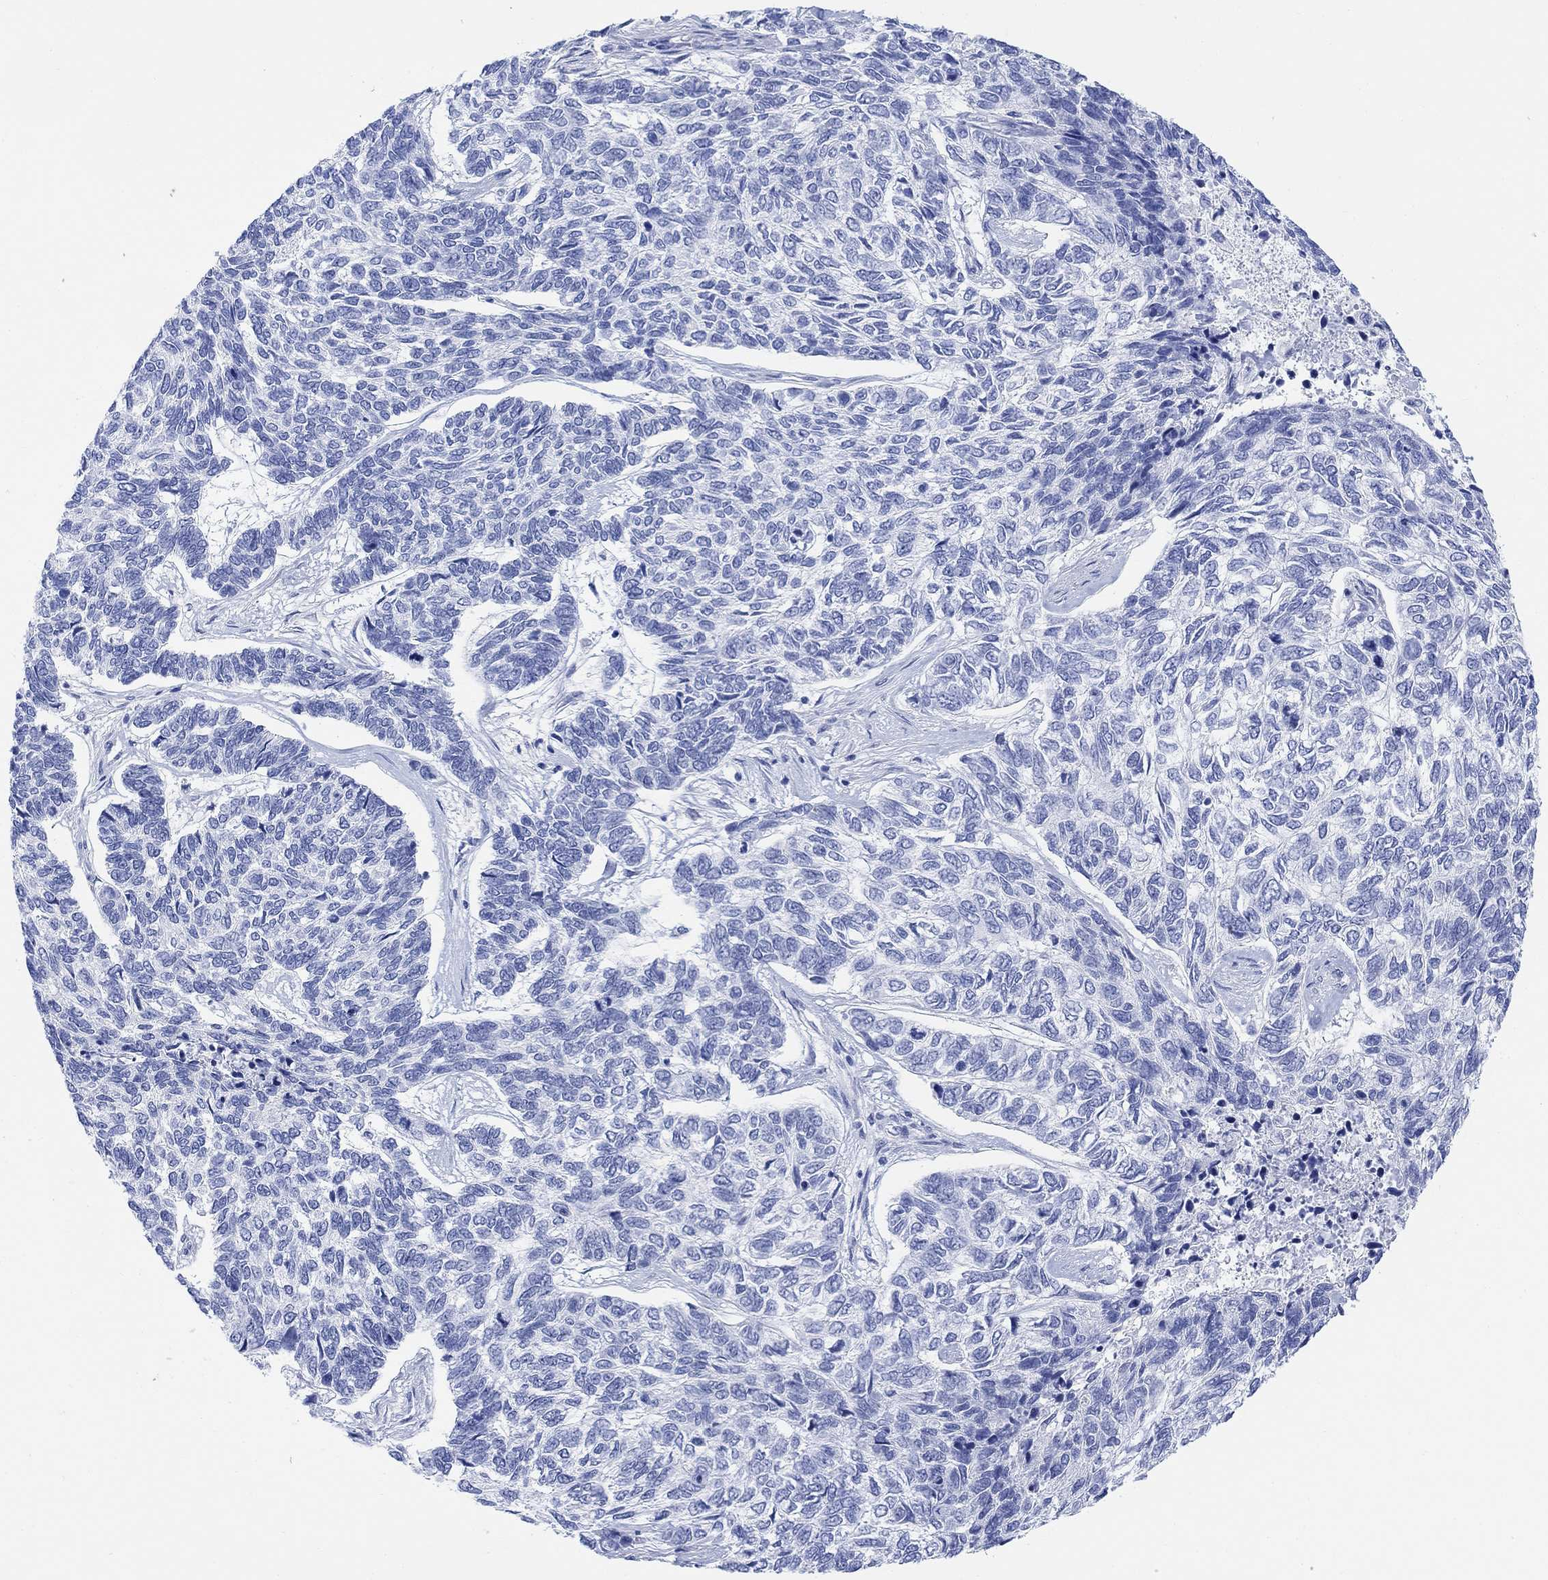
{"staining": {"intensity": "negative", "quantity": "none", "location": "none"}, "tissue": "skin cancer", "cell_type": "Tumor cells", "image_type": "cancer", "snomed": [{"axis": "morphology", "description": "Basal cell carcinoma"}, {"axis": "topography", "description": "Skin"}], "caption": "Human skin cancer stained for a protein using immunohistochemistry reveals no staining in tumor cells.", "gene": "GNG13", "patient": {"sex": "female", "age": 65}}